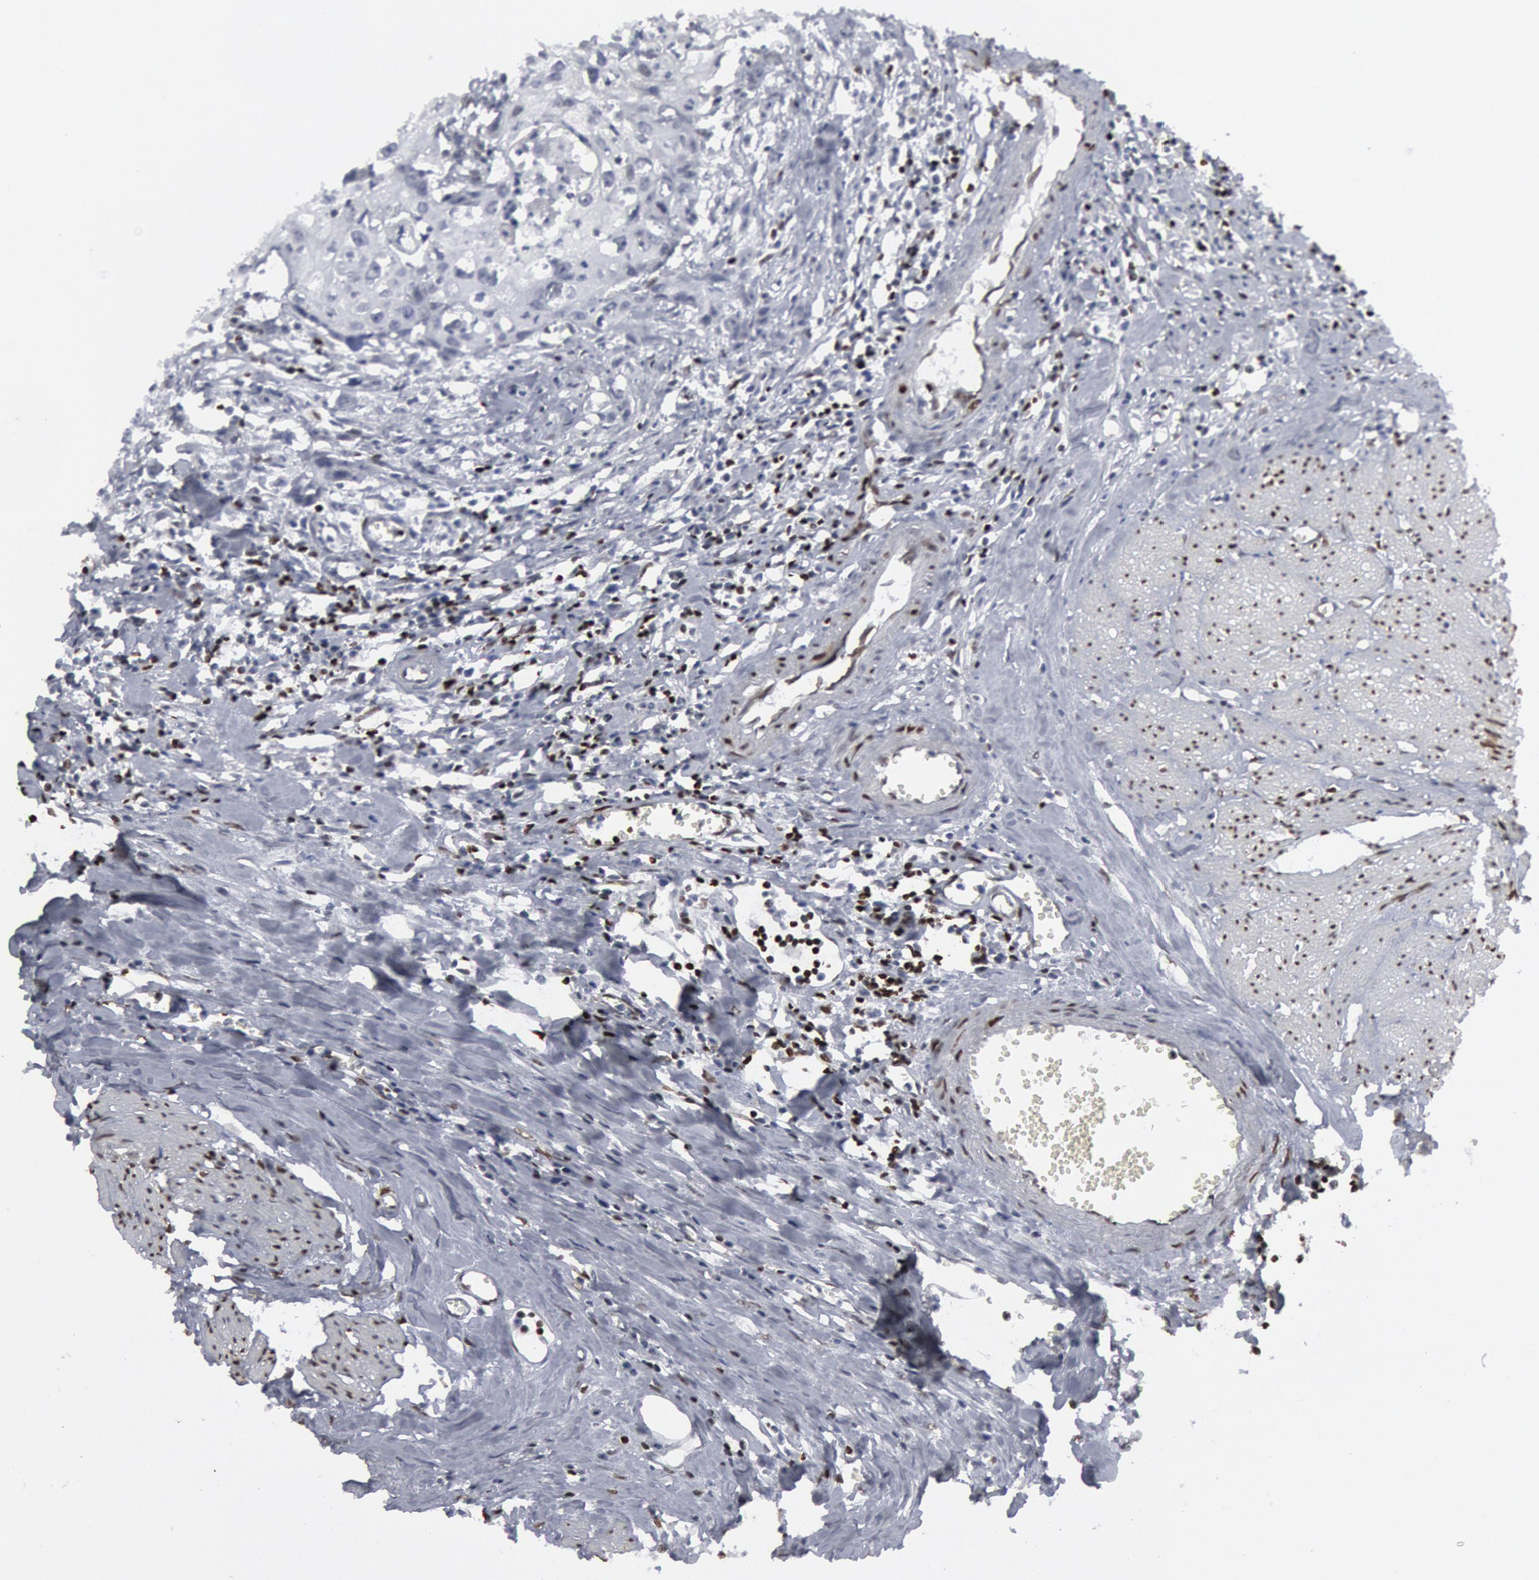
{"staining": {"intensity": "negative", "quantity": "none", "location": "none"}, "tissue": "urothelial cancer", "cell_type": "Tumor cells", "image_type": "cancer", "snomed": [{"axis": "morphology", "description": "Urothelial carcinoma, High grade"}, {"axis": "topography", "description": "Urinary bladder"}], "caption": "This photomicrograph is of urothelial cancer stained with immunohistochemistry (IHC) to label a protein in brown with the nuclei are counter-stained blue. There is no expression in tumor cells.", "gene": "MECP2", "patient": {"sex": "male", "age": 54}}